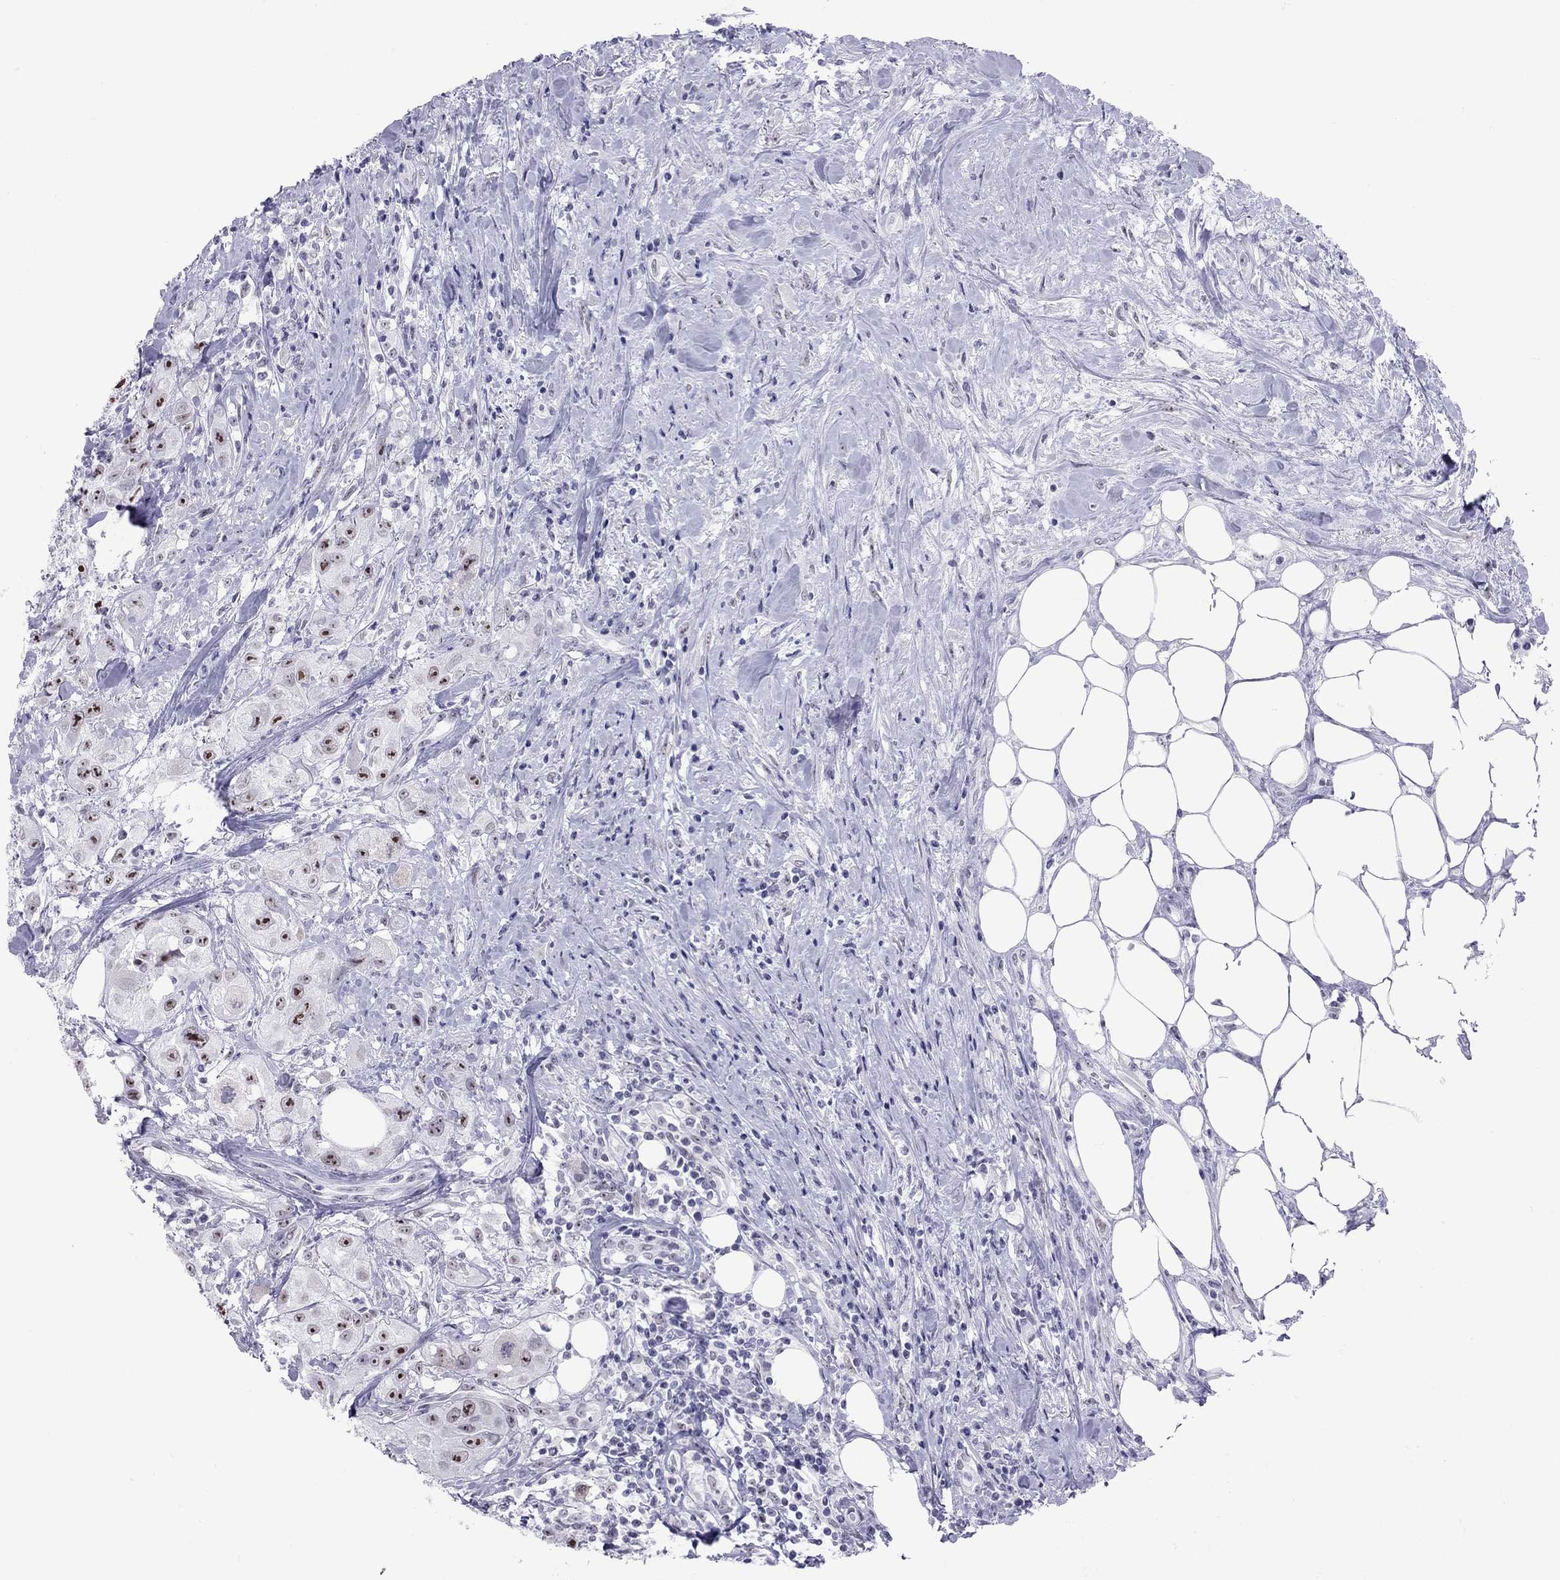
{"staining": {"intensity": "strong", "quantity": ">75%", "location": "nuclear"}, "tissue": "urothelial cancer", "cell_type": "Tumor cells", "image_type": "cancer", "snomed": [{"axis": "morphology", "description": "Urothelial carcinoma, High grade"}, {"axis": "topography", "description": "Urinary bladder"}], "caption": "Immunohistochemistry histopathology image of urothelial carcinoma (high-grade) stained for a protein (brown), which demonstrates high levels of strong nuclear staining in about >75% of tumor cells.", "gene": "LYAR", "patient": {"sex": "male", "age": 79}}